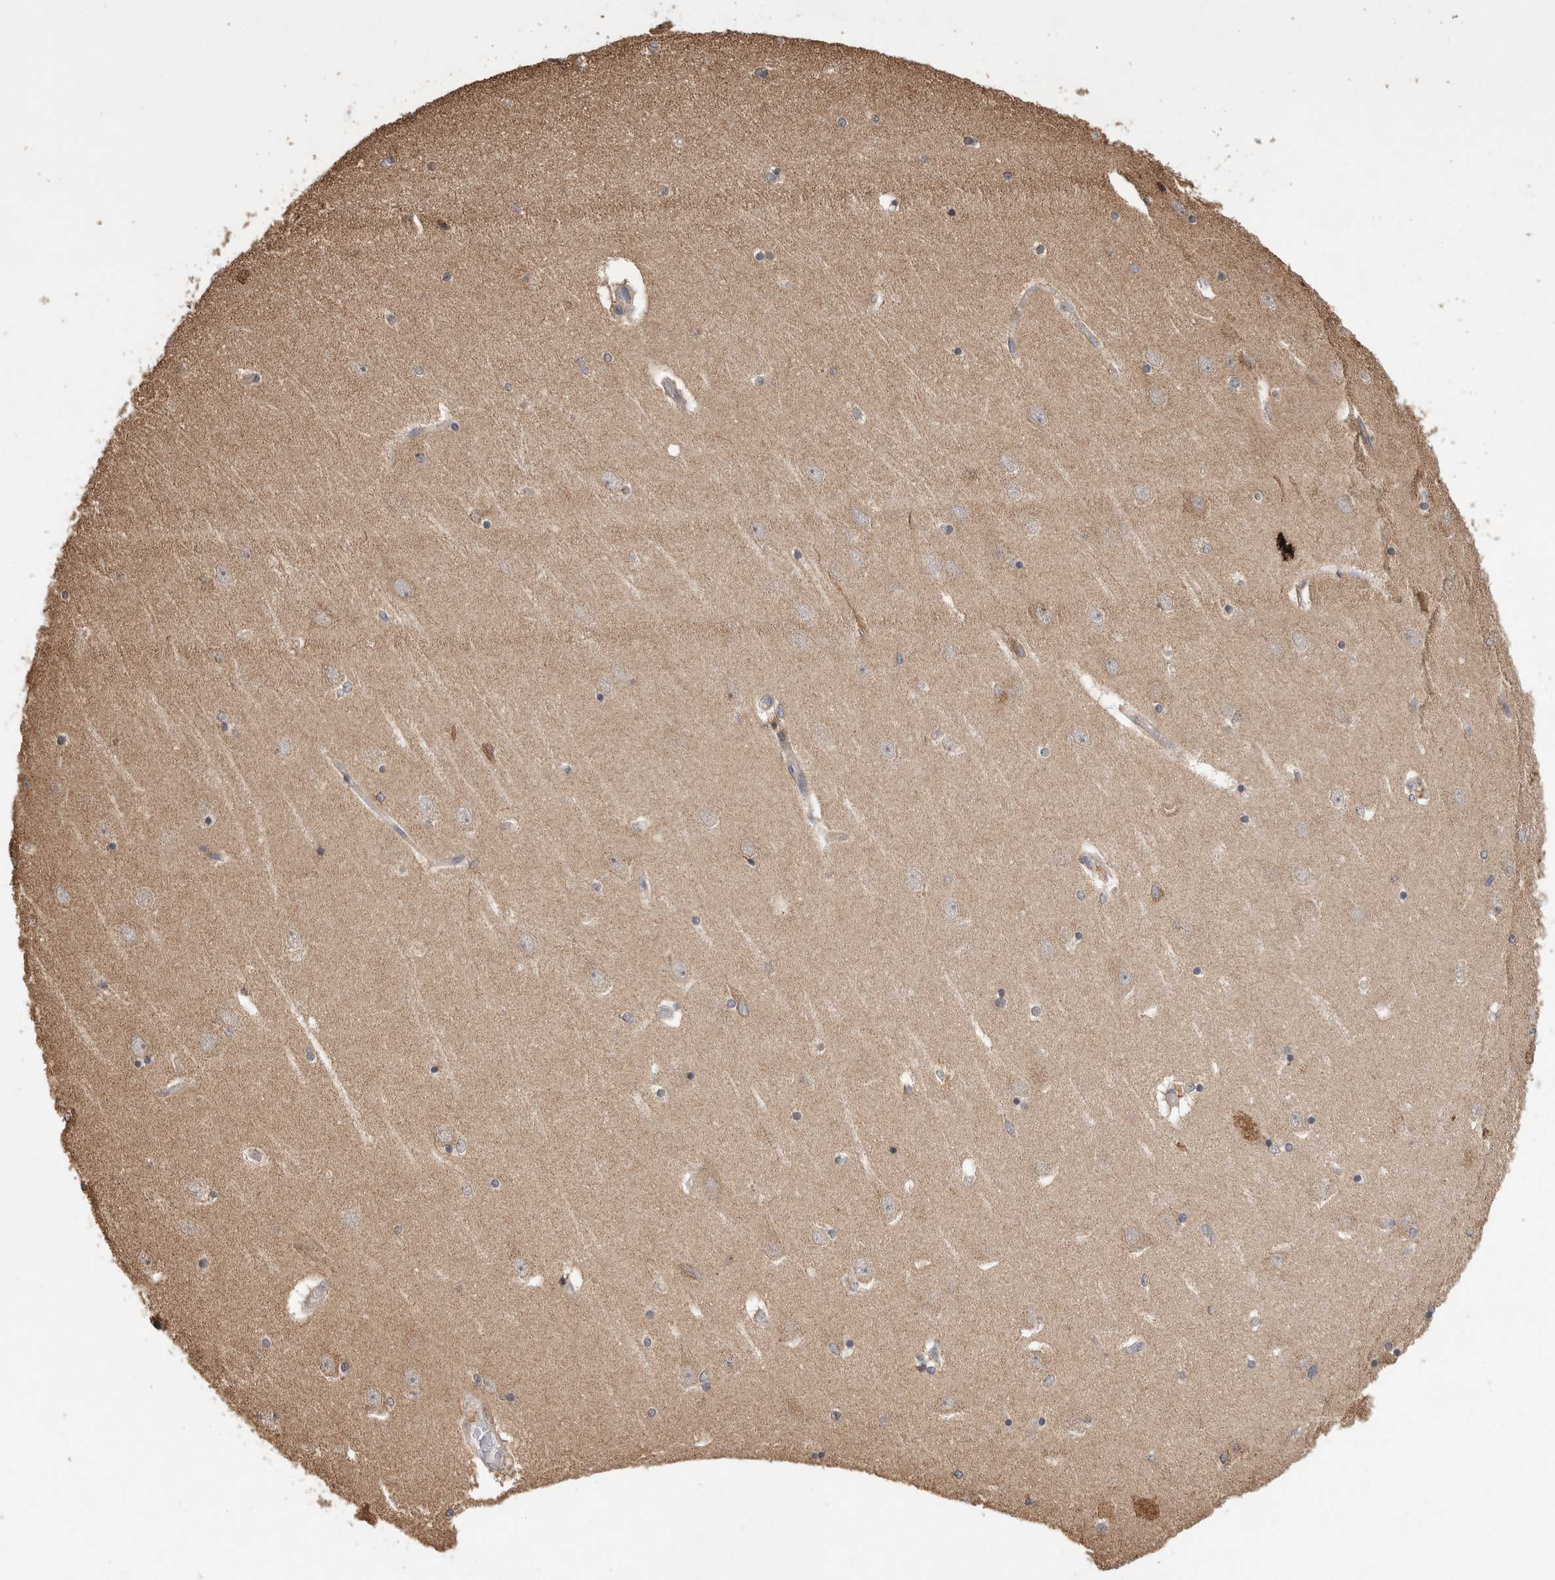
{"staining": {"intensity": "moderate", "quantity": "<25%", "location": "cytoplasmic/membranous"}, "tissue": "hippocampus", "cell_type": "Glial cells", "image_type": "normal", "snomed": [{"axis": "morphology", "description": "Normal tissue, NOS"}, {"axis": "topography", "description": "Hippocampus"}], "caption": "Immunohistochemistry (IHC) (DAB (3,3'-diaminobenzidine)) staining of unremarkable human hippocampus displays moderate cytoplasmic/membranous protein staining in about <25% of glial cells.", "gene": "IMMP2L", "patient": {"sex": "female", "age": 54}}